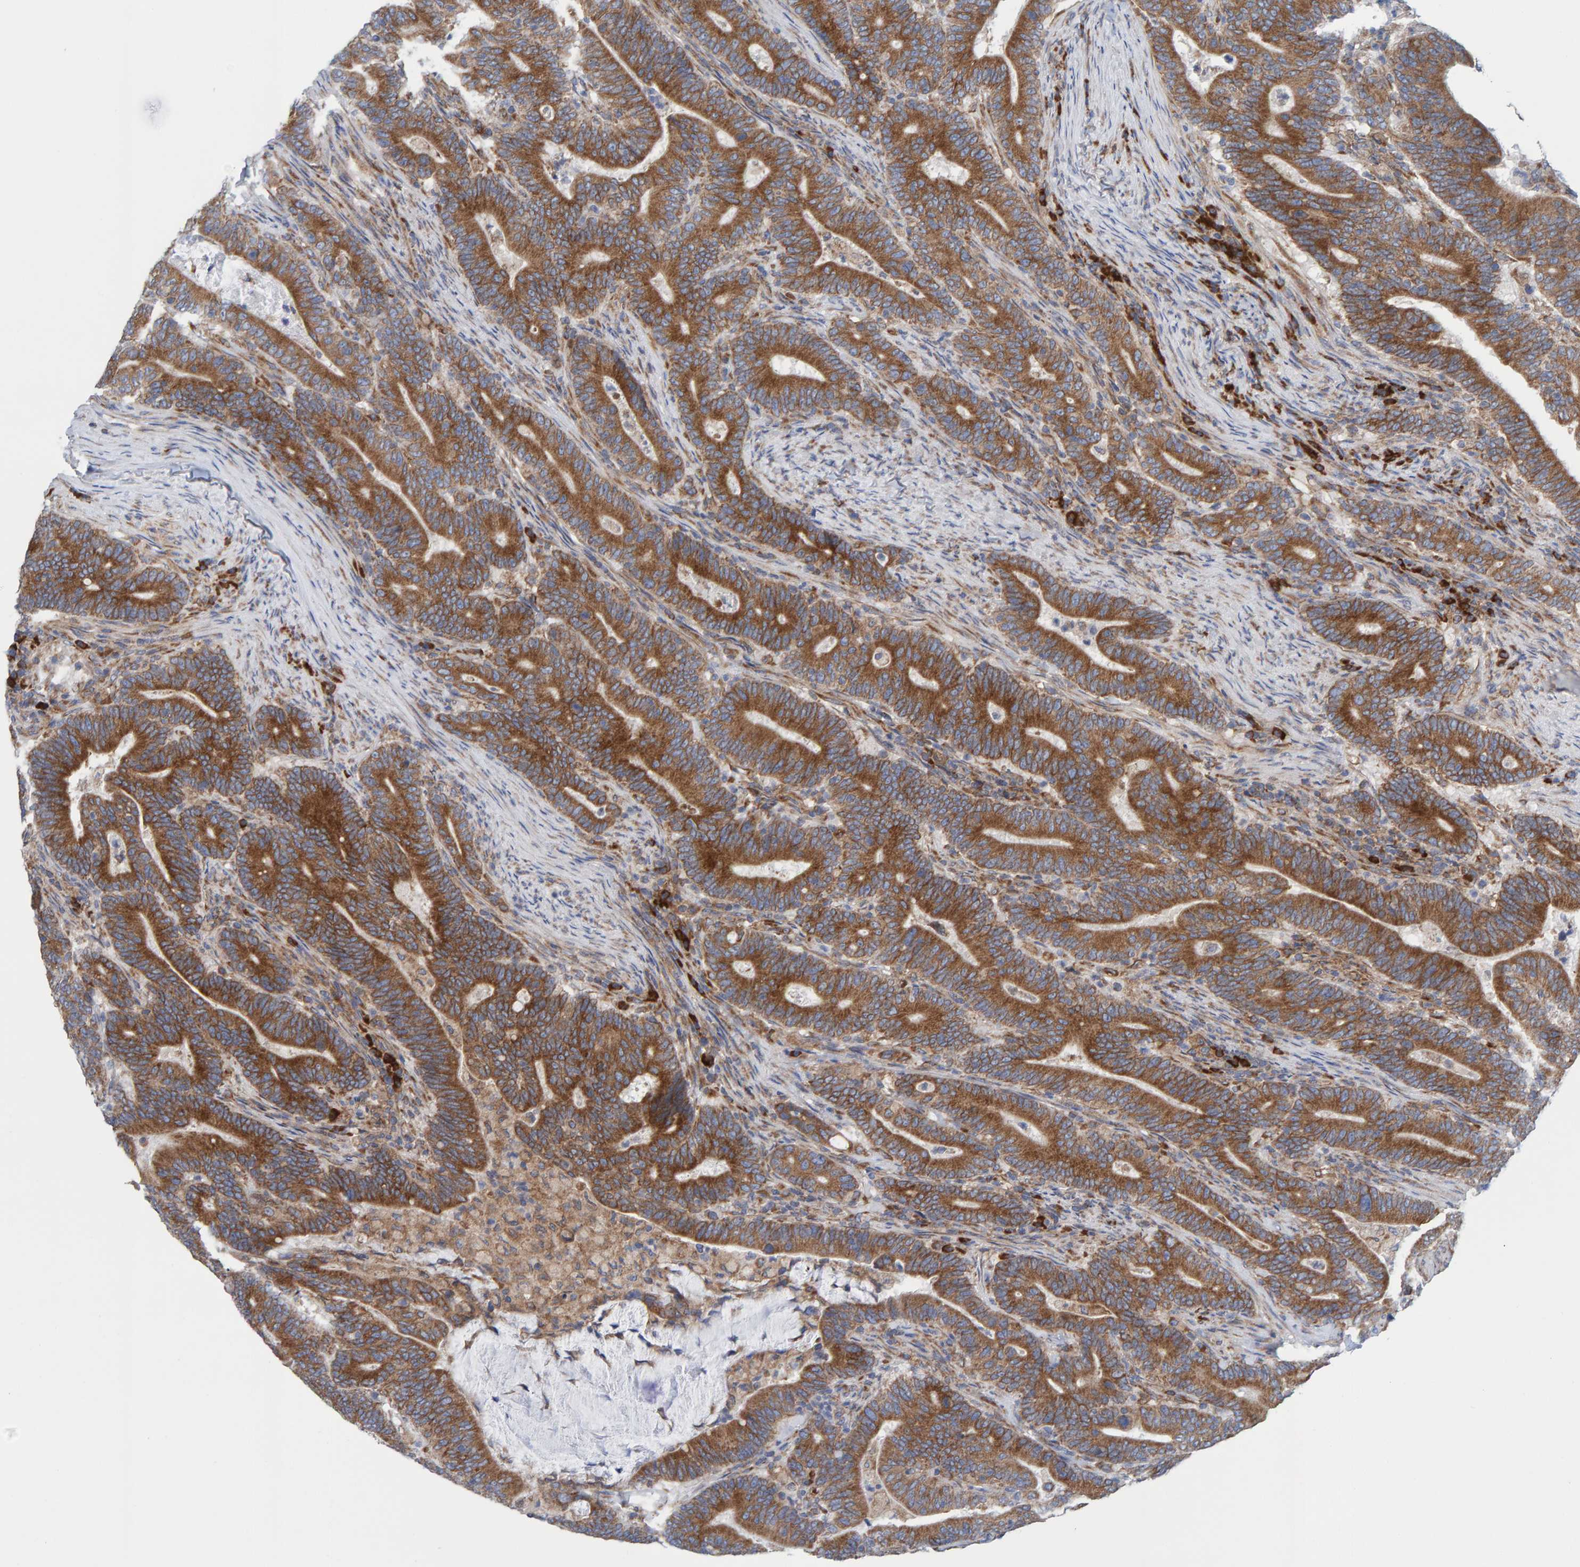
{"staining": {"intensity": "moderate", "quantity": ">75%", "location": "cytoplasmic/membranous"}, "tissue": "colorectal cancer", "cell_type": "Tumor cells", "image_type": "cancer", "snomed": [{"axis": "morphology", "description": "Adenocarcinoma, NOS"}, {"axis": "topography", "description": "Colon"}], "caption": "Immunohistochemistry (IHC) micrograph of adenocarcinoma (colorectal) stained for a protein (brown), which shows medium levels of moderate cytoplasmic/membranous positivity in about >75% of tumor cells.", "gene": "CDK5RAP3", "patient": {"sex": "female", "age": 66}}